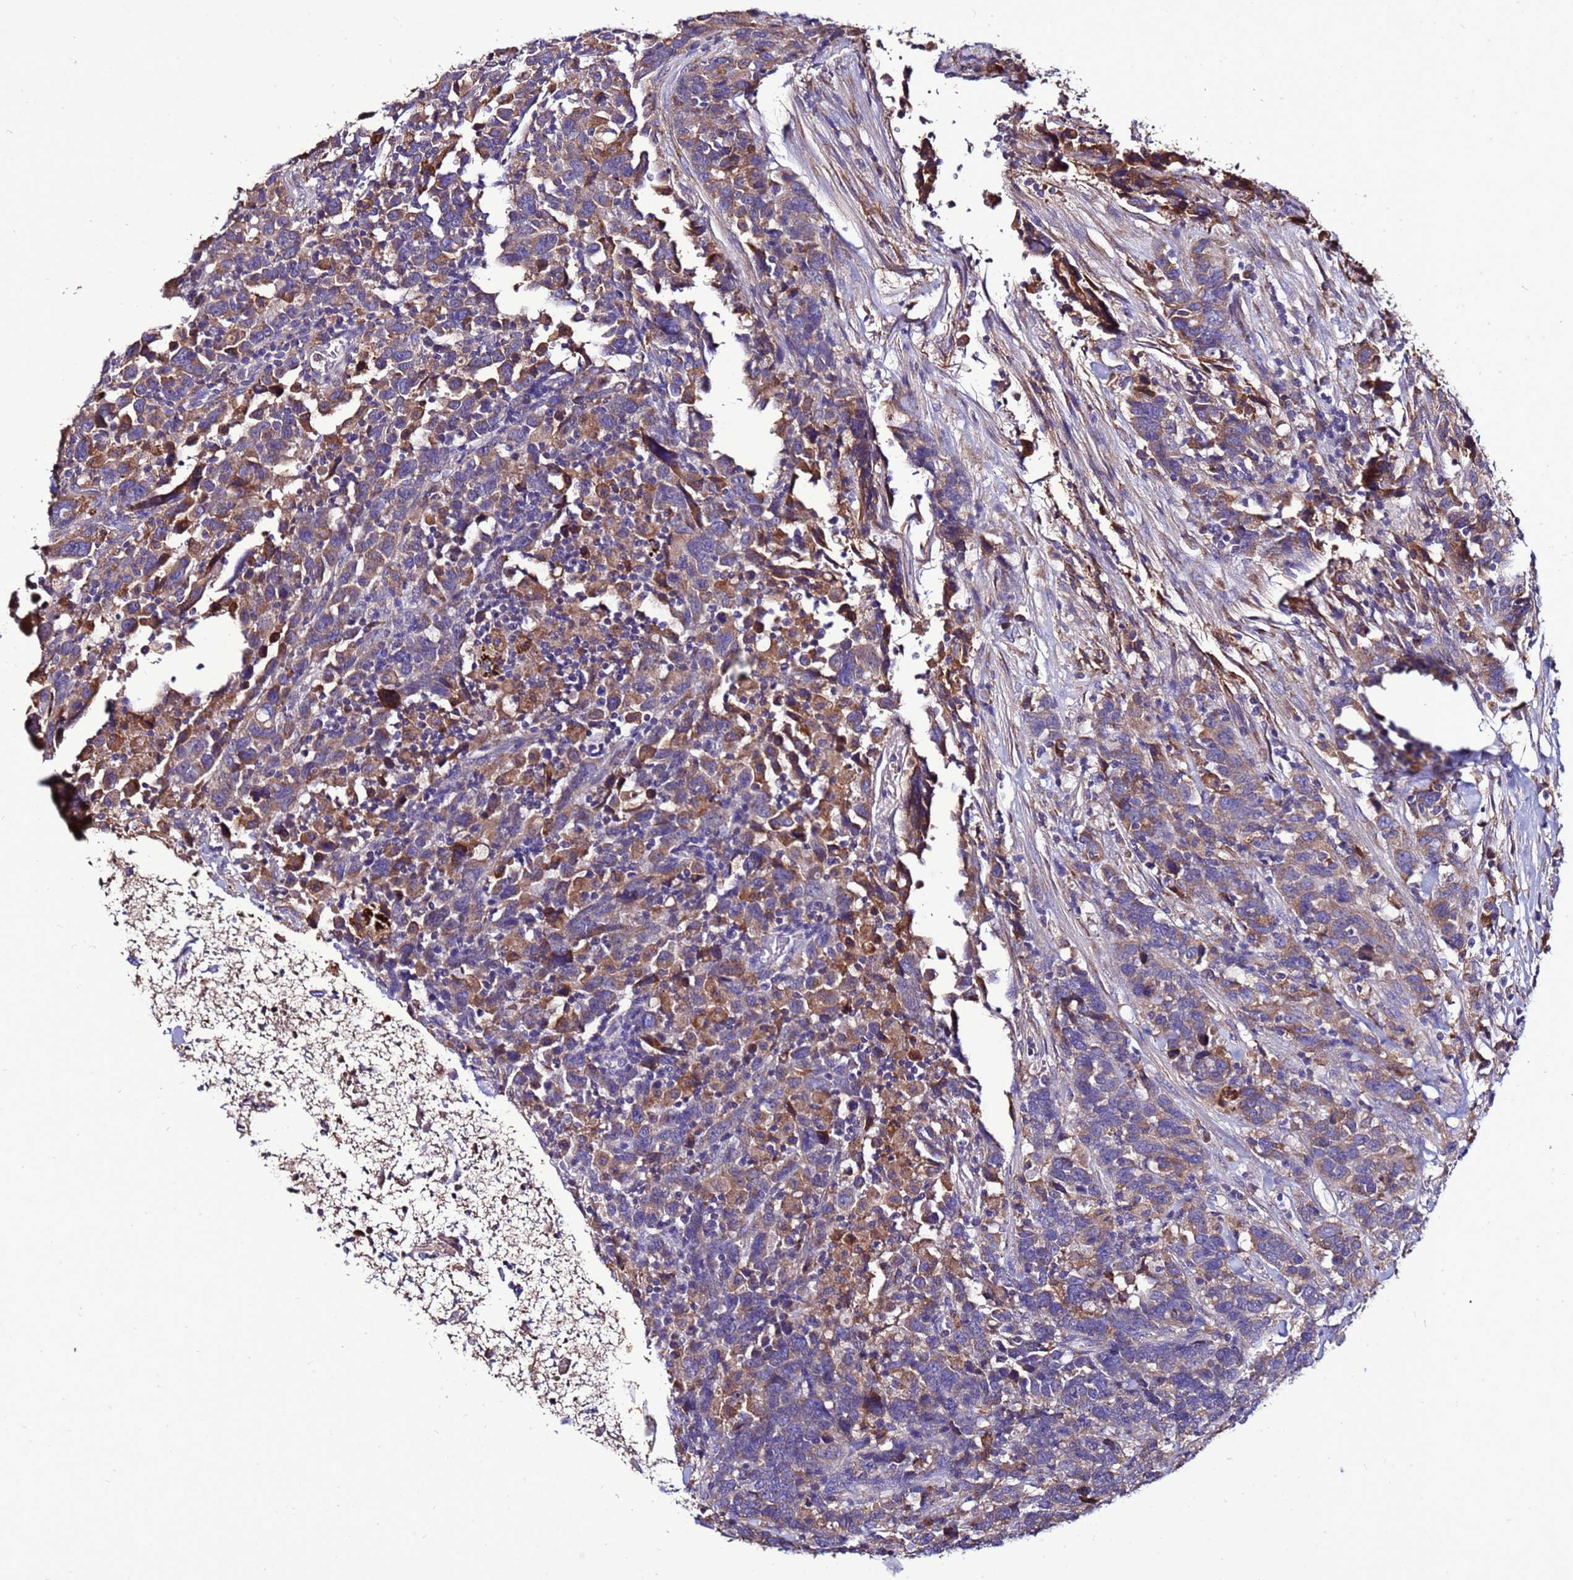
{"staining": {"intensity": "moderate", "quantity": "25%-75%", "location": "cytoplasmic/membranous"}, "tissue": "urothelial cancer", "cell_type": "Tumor cells", "image_type": "cancer", "snomed": [{"axis": "morphology", "description": "Urothelial carcinoma, High grade"}, {"axis": "topography", "description": "Urinary bladder"}], "caption": "There is medium levels of moderate cytoplasmic/membranous expression in tumor cells of urothelial carcinoma (high-grade), as demonstrated by immunohistochemical staining (brown color).", "gene": "ANTKMT", "patient": {"sex": "male", "age": 61}}